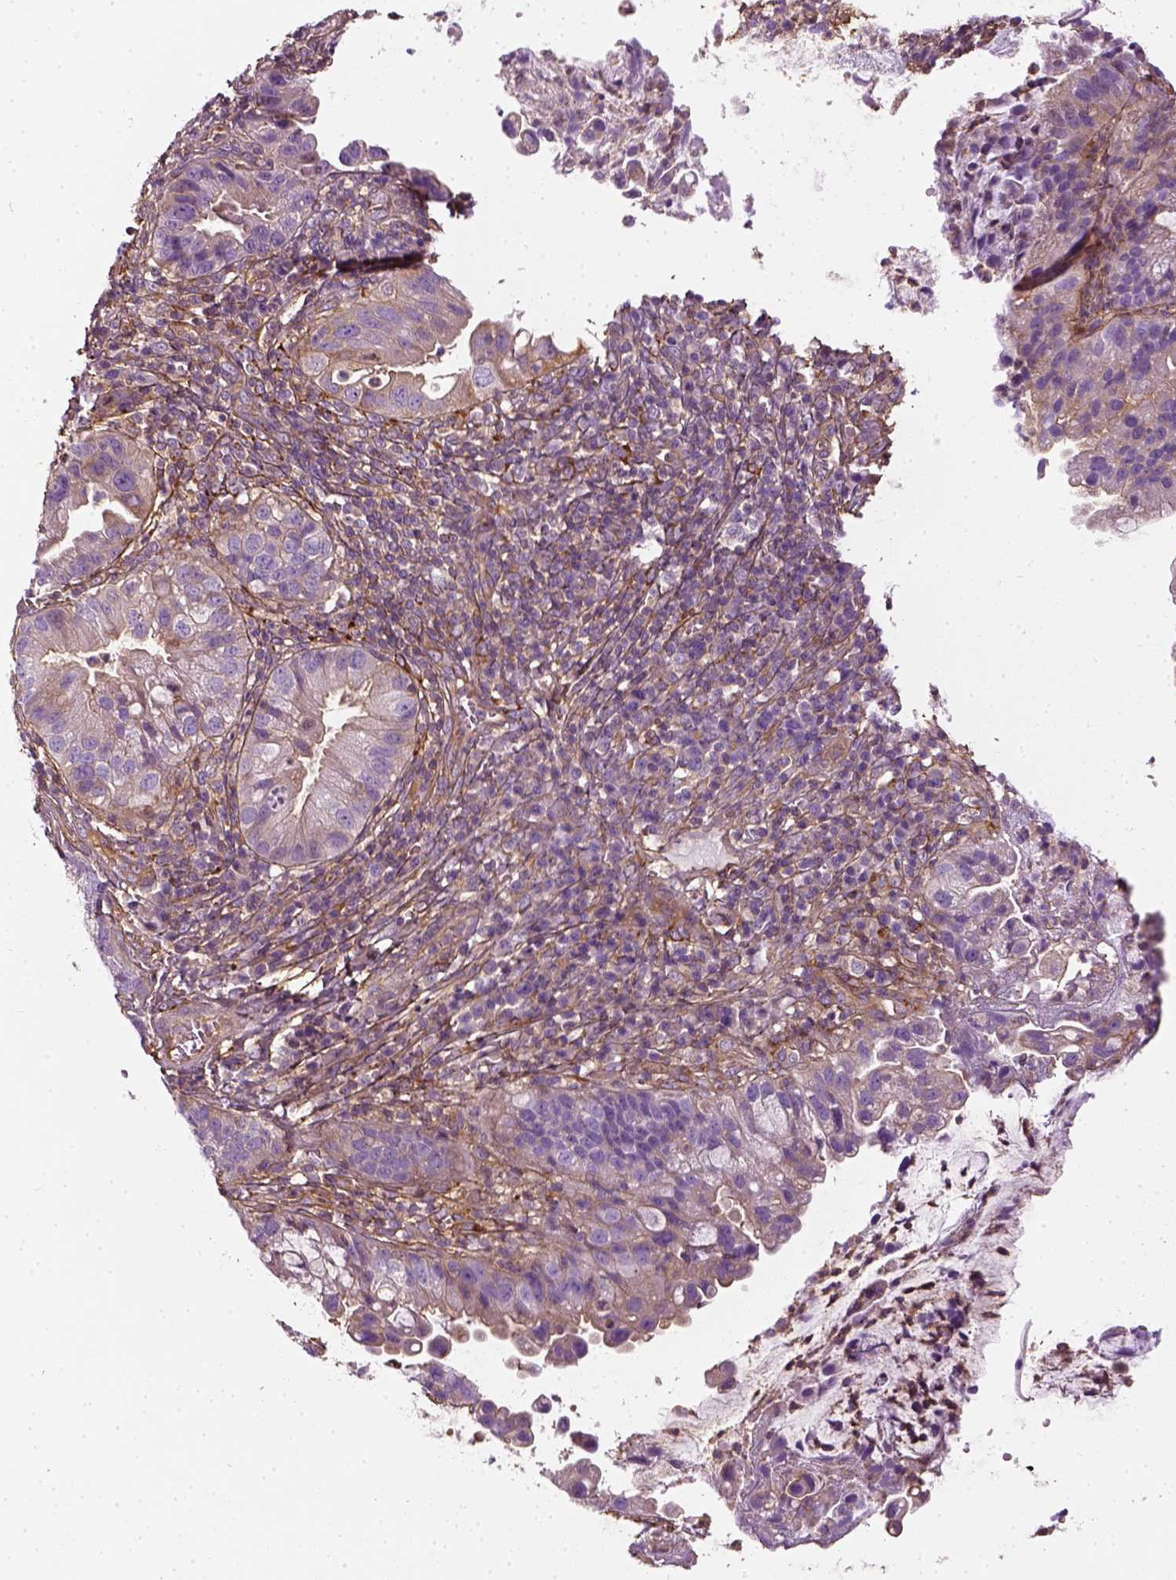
{"staining": {"intensity": "negative", "quantity": "none", "location": "none"}, "tissue": "cervical cancer", "cell_type": "Tumor cells", "image_type": "cancer", "snomed": [{"axis": "morphology", "description": "Adenocarcinoma, NOS"}, {"axis": "topography", "description": "Cervix"}], "caption": "An image of human adenocarcinoma (cervical) is negative for staining in tumor cells.", "gene": "COL6A2", "patient": {"sex": "female", "age": 34}}